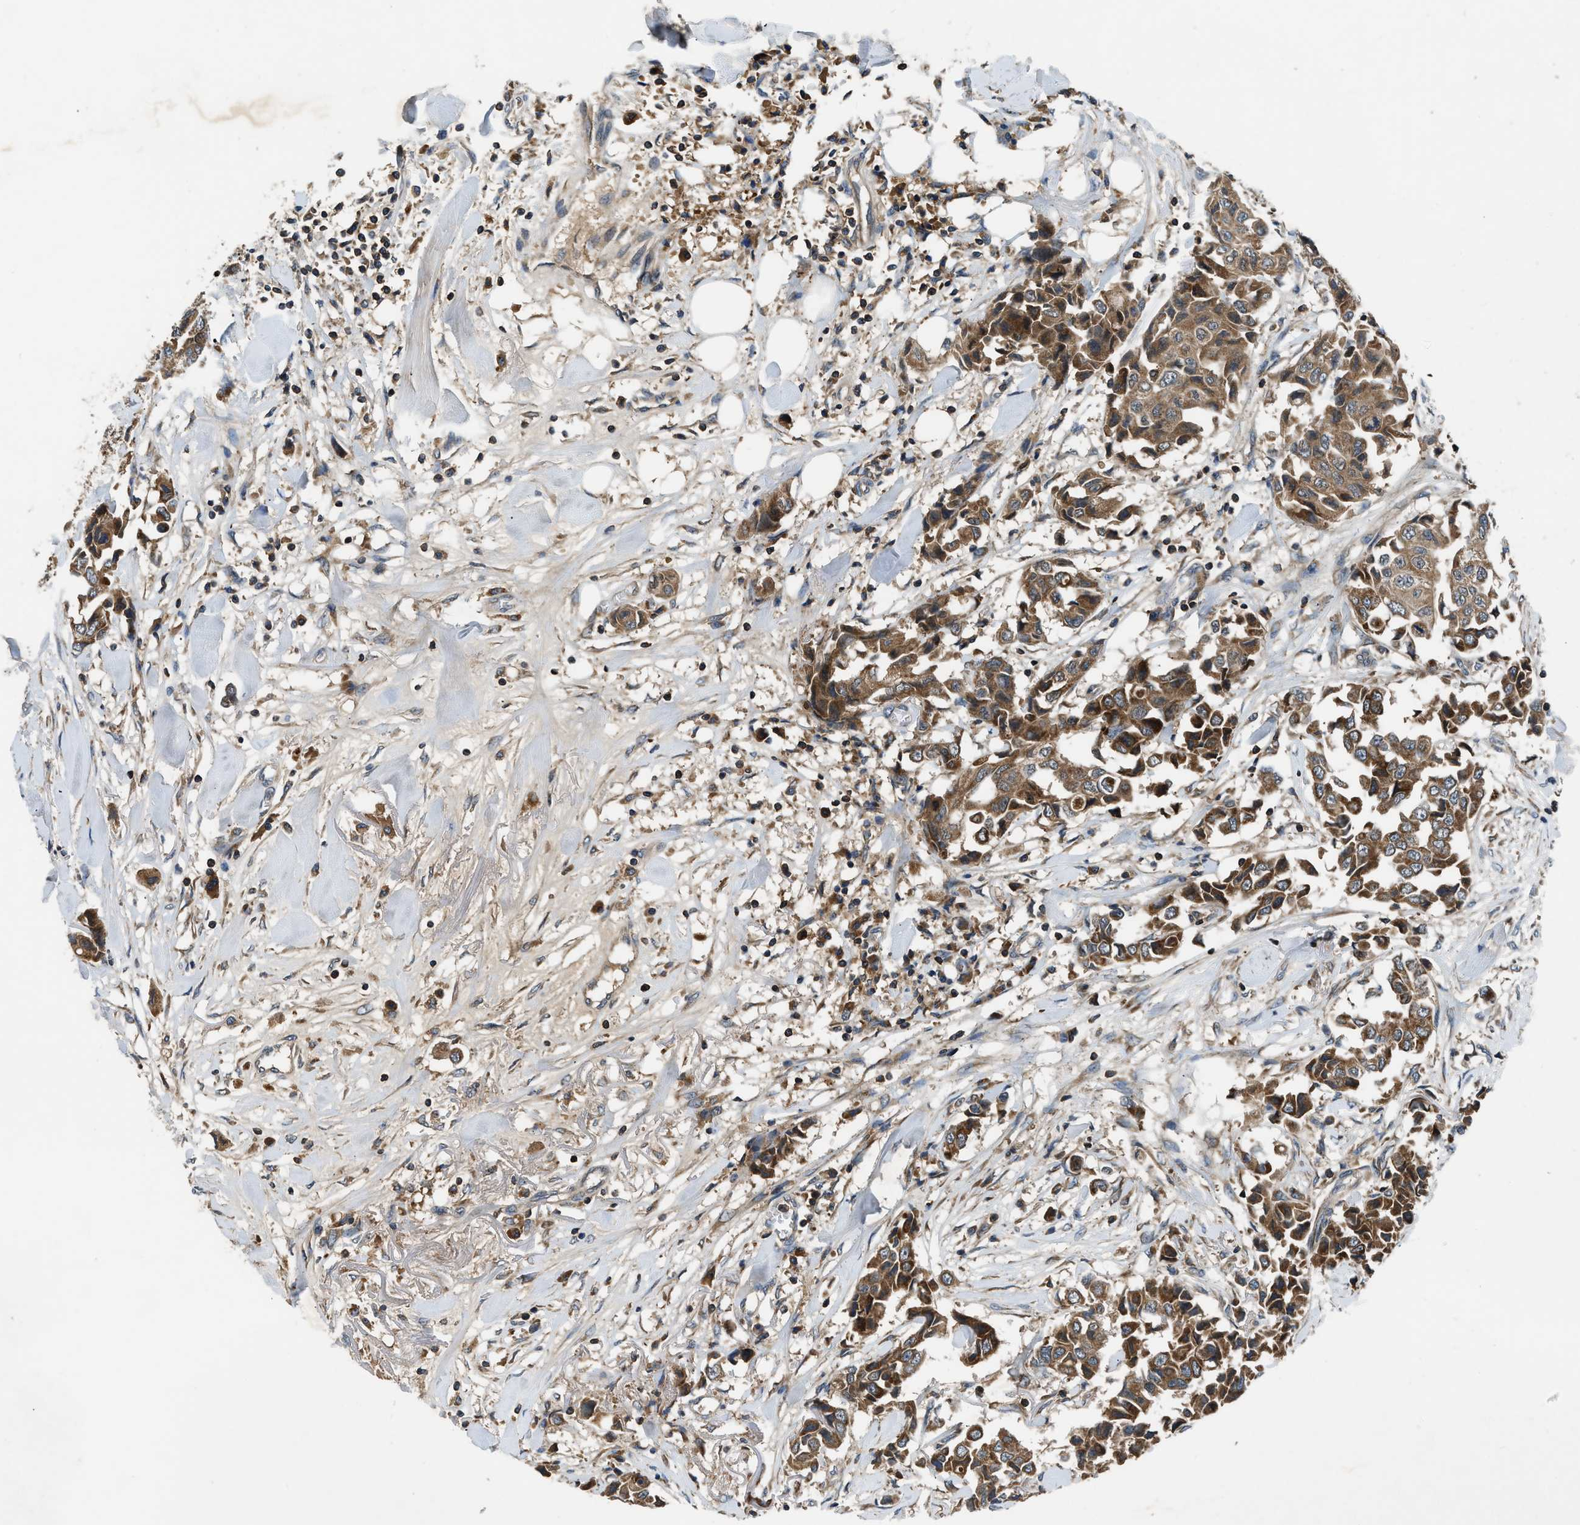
{"staining": {"intensity": "moderate", "quantity": ">75%", "location": "cytoplasmic/membranous"}, "tissue": "breast cancer", "cell_type": "Tumor cells", "image_type": "cancer", "snomed": [{"axis": "morphology", "description": "Duct carcinoma"}, {"axis": "topography", "description": "Breast"}], "caption": "Tumor cells show medium levels of moderate cytoplasmic/membranous positivity in about >75% of cells in human invasive ductal carcinoma (breast).", "gene": "PAFAH2", "patient": {"sex": "female", "age": 80}}